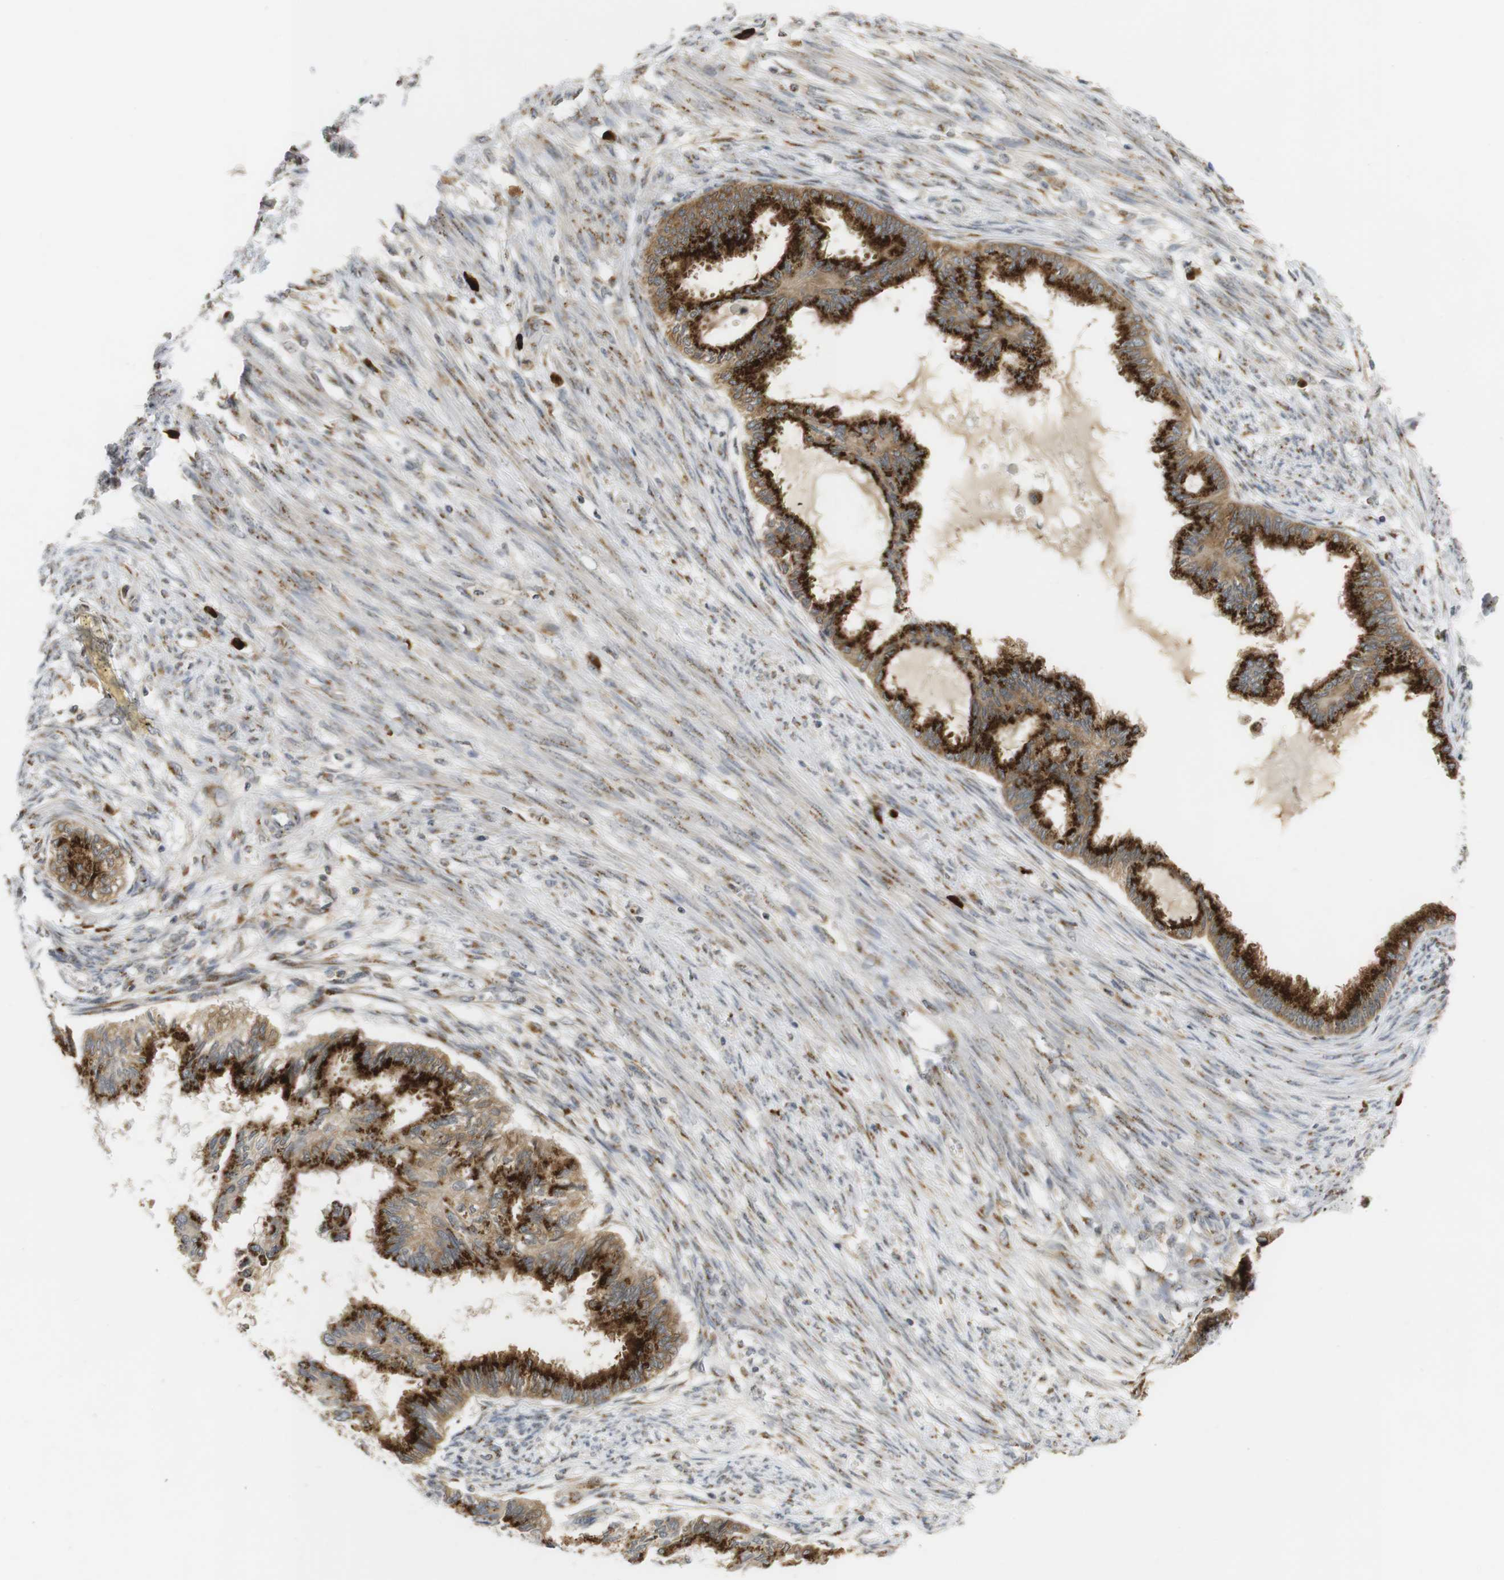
{"staining": {"intensity": "strong", "quantity": ">75%", "location": "cytoplasmic/membranous"}, "tissue": "cervical cancer", "cell_type": "Tumor cells", "image_type": "cancer", "snomed": [{"axis": "morphology", "description": "Normal tissue, NOS"}, {"axis": "morphology", "description": "Adenocarcinoma, NOS"}, {"axis": "topography", "description": "Cervix"}, {"axis": "topography", "description": "Endometrium"}], "caption": "Cervical cancer (adenocarcinoma) tissue exhibits strong cytoplasmic/membranous expression in about >75% of tumor cells The staining is performed using DAB (3,3'-diaminobenzidine) brown chromogen to label protein expression. The nuclei are counter-stained blue using hematoxylin.", "gene": "ZFPL1", "patient": {"sex": "female", "age": 86}}